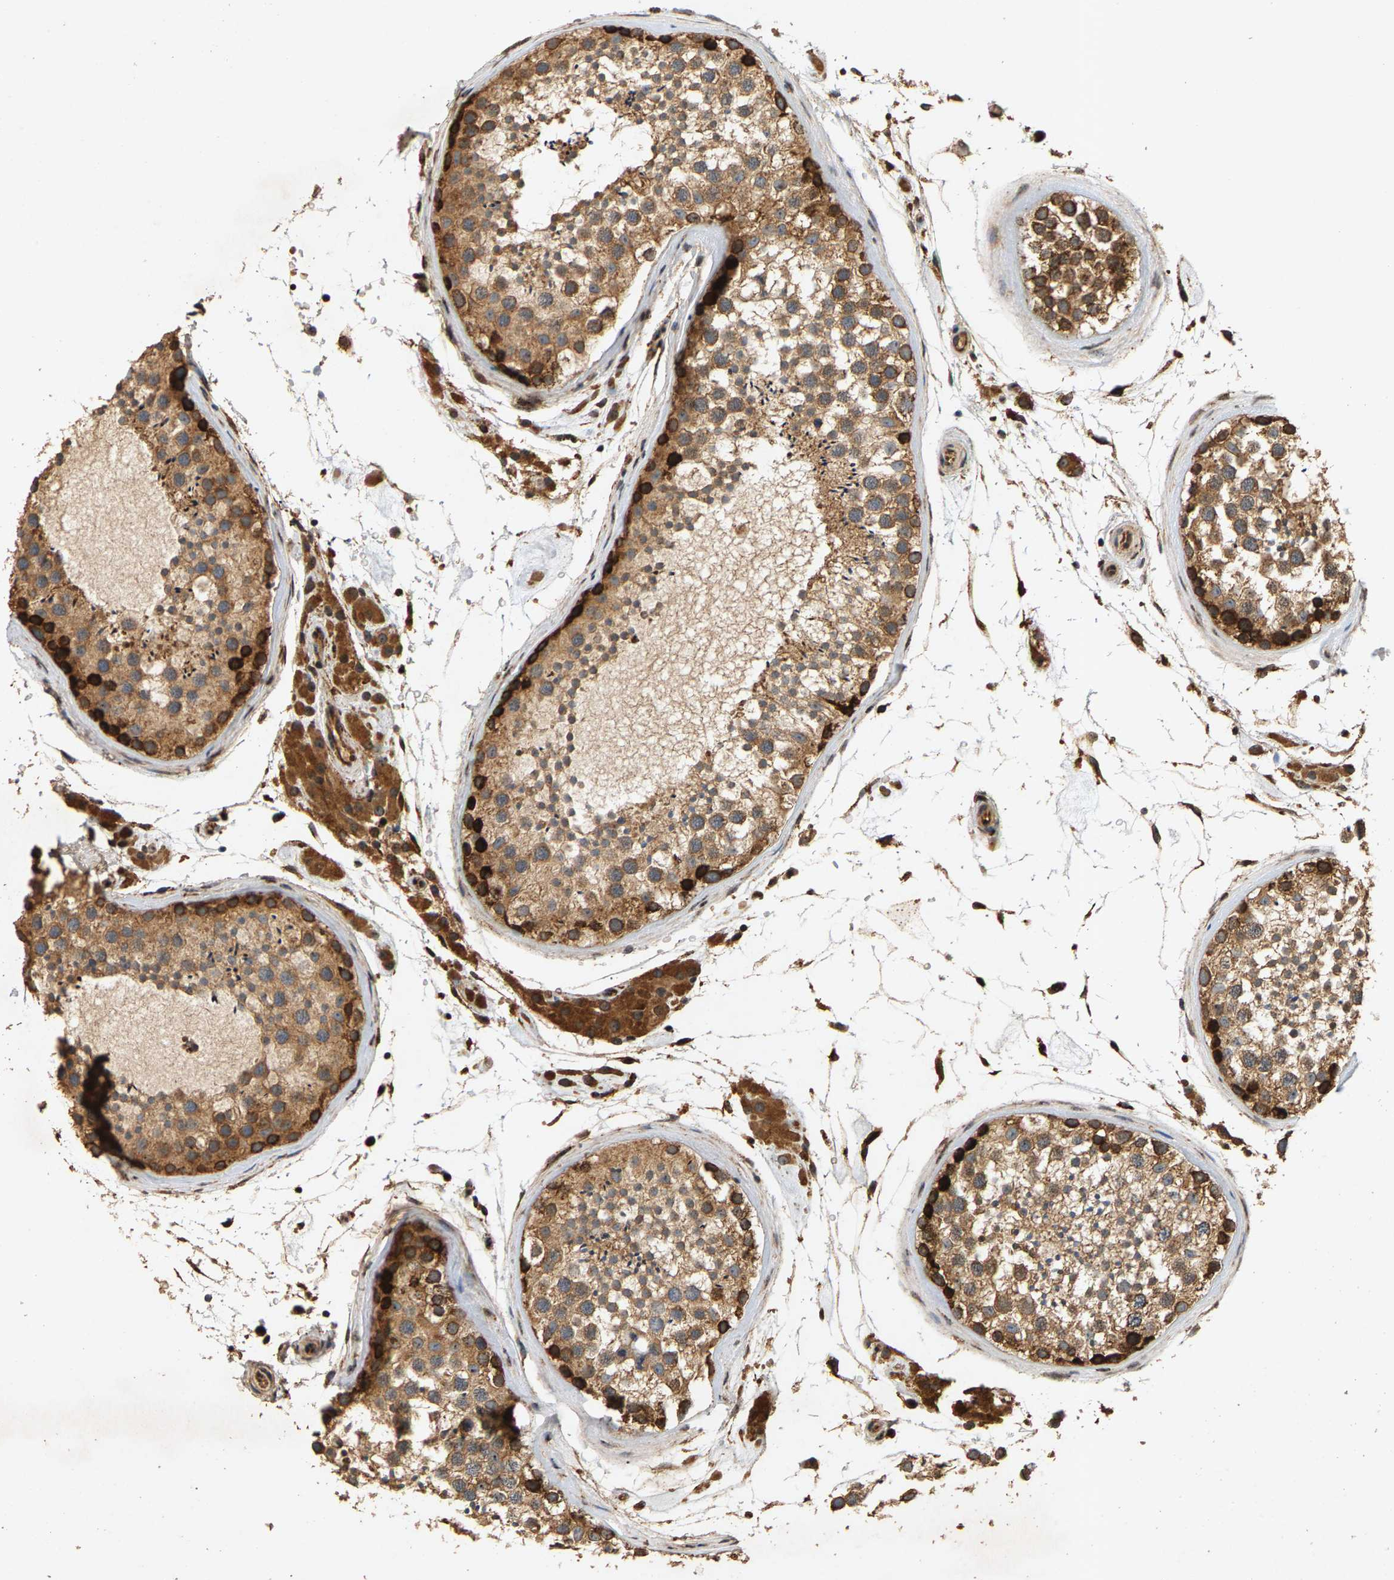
{"staining": {"intensity": "moderate", "quantity": ">75%", "location": "cytoplasmic/membranous"}, "tissue": "testis", "cell_type": "Cells in seminiferous ducts", "image_type": "normal", "snomed": [{"axis": "morphology", "description": "Normal tissue, NOS"}, {"axis": "topography", "description": "Testis"}], "caption": "The image shows a brown stain indicating the presence of a protein in the cytoplasmic/membranous of cells in seminiferous ducts in testis. The staining was performed using DAB, with brown indicating positive protein expression. Nuclei are stained blue with hematoxylin.", "gene": "CIDEC", "patient": {"sex": "male", "age": 46}}